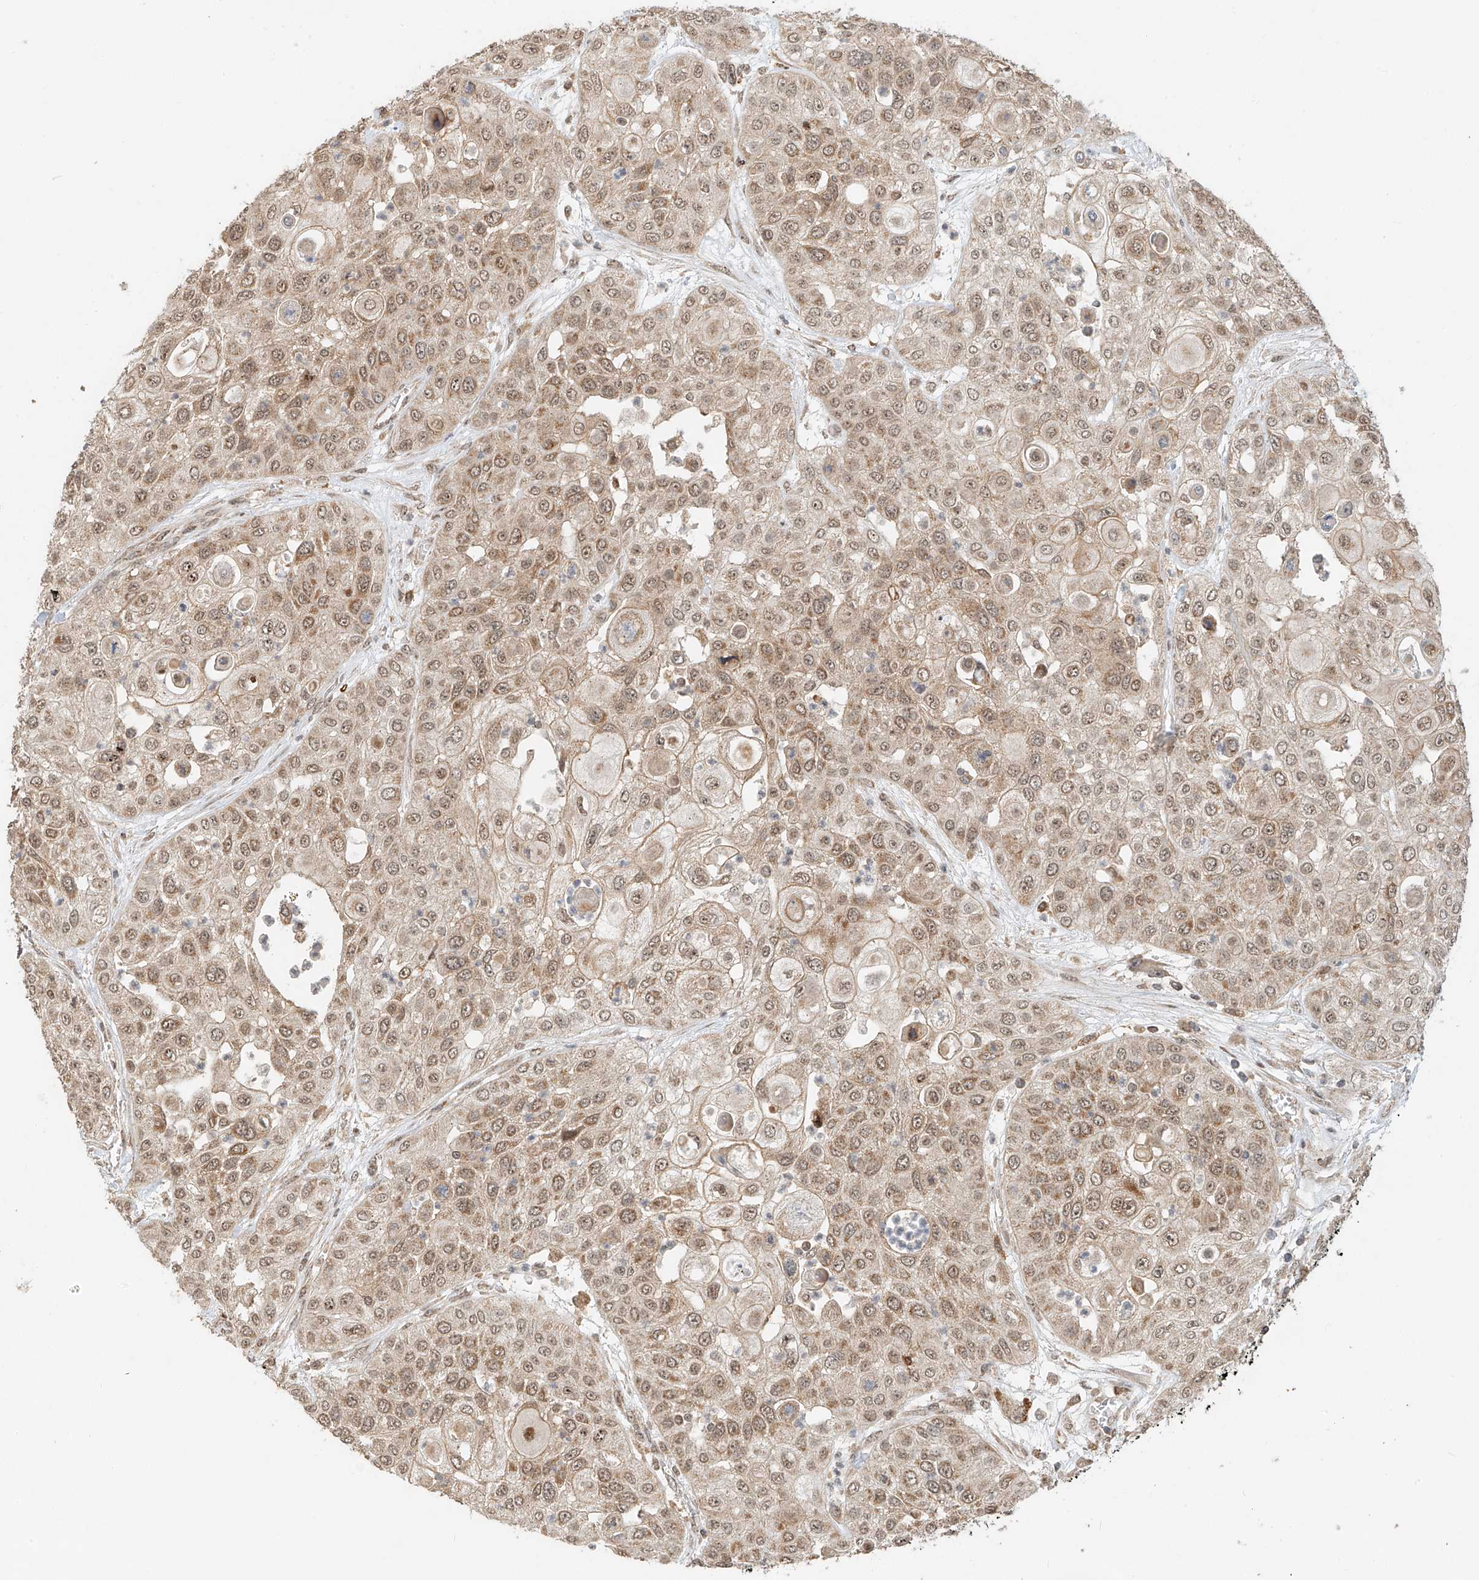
{"staining": {"intensity": "weak", "quantity": ">75%", "location": "cytoplasmic/membranous,nuclear"}, "tissue": "urothelial cancer", "cell_type": "Tumor cells", "image_type": "cancer", "snomed": [{"axis": "morphology", "description": "Urothelial carcinoma, High grade"}, {"axis": "topography", "description": "Urinary bladder"}], "caption": "There is low levels of weak cytoplasmic/membranous and nuclear positivity in tumor cells of urothelial carcinoma (high-grade), as demonstrated by immunohistochemical staining (brown color).", "gene": "SYTL3", "patient": {"sex": "female", "age": 79}}